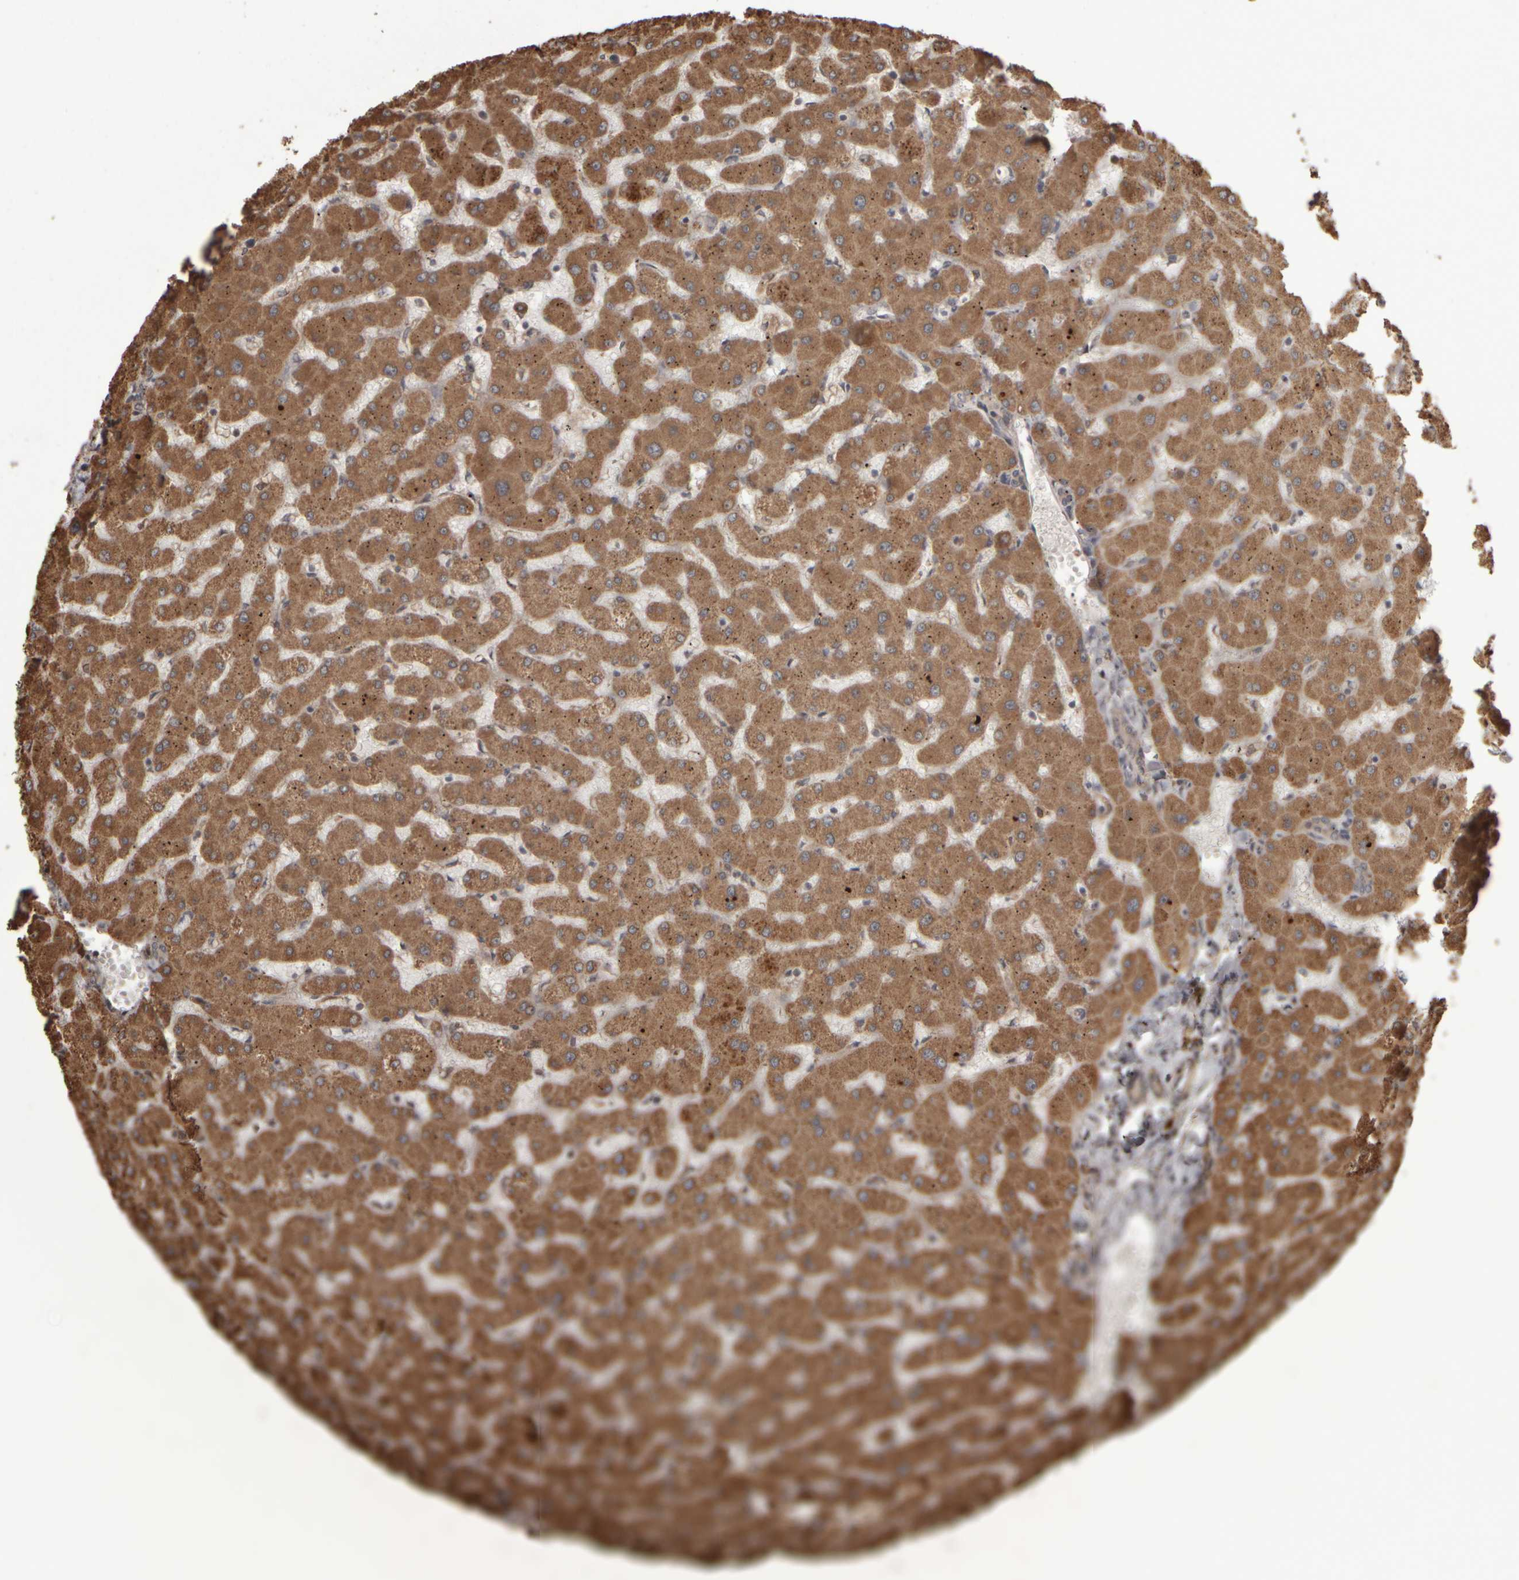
{"staining": {"intensity": "moderate", "quantity": "25%-75%", "location": "cytoplasmic/membranous"}, "tissue": "liver", "cell_type": "Cholangiocytes", "image_type": "normal", "snomed": [{"axis": "morphology", "description": "Normal tissue, NOS"}, {"axis": "topography", "description": "Liver"}], "caption": "IHC of normal human liver exhibits medium levels of moderate cytoplasmic/membranous expression in approximately 25%-75% of cholangiocytes. (Stains: DAB (3,3'-diaminobenzidine) in brown, nuclei in blue, Microscopy: brightfield microscopy at high magnification).", "gene": "AGBL3", "patient": {"sex": "female", "age": 63}}